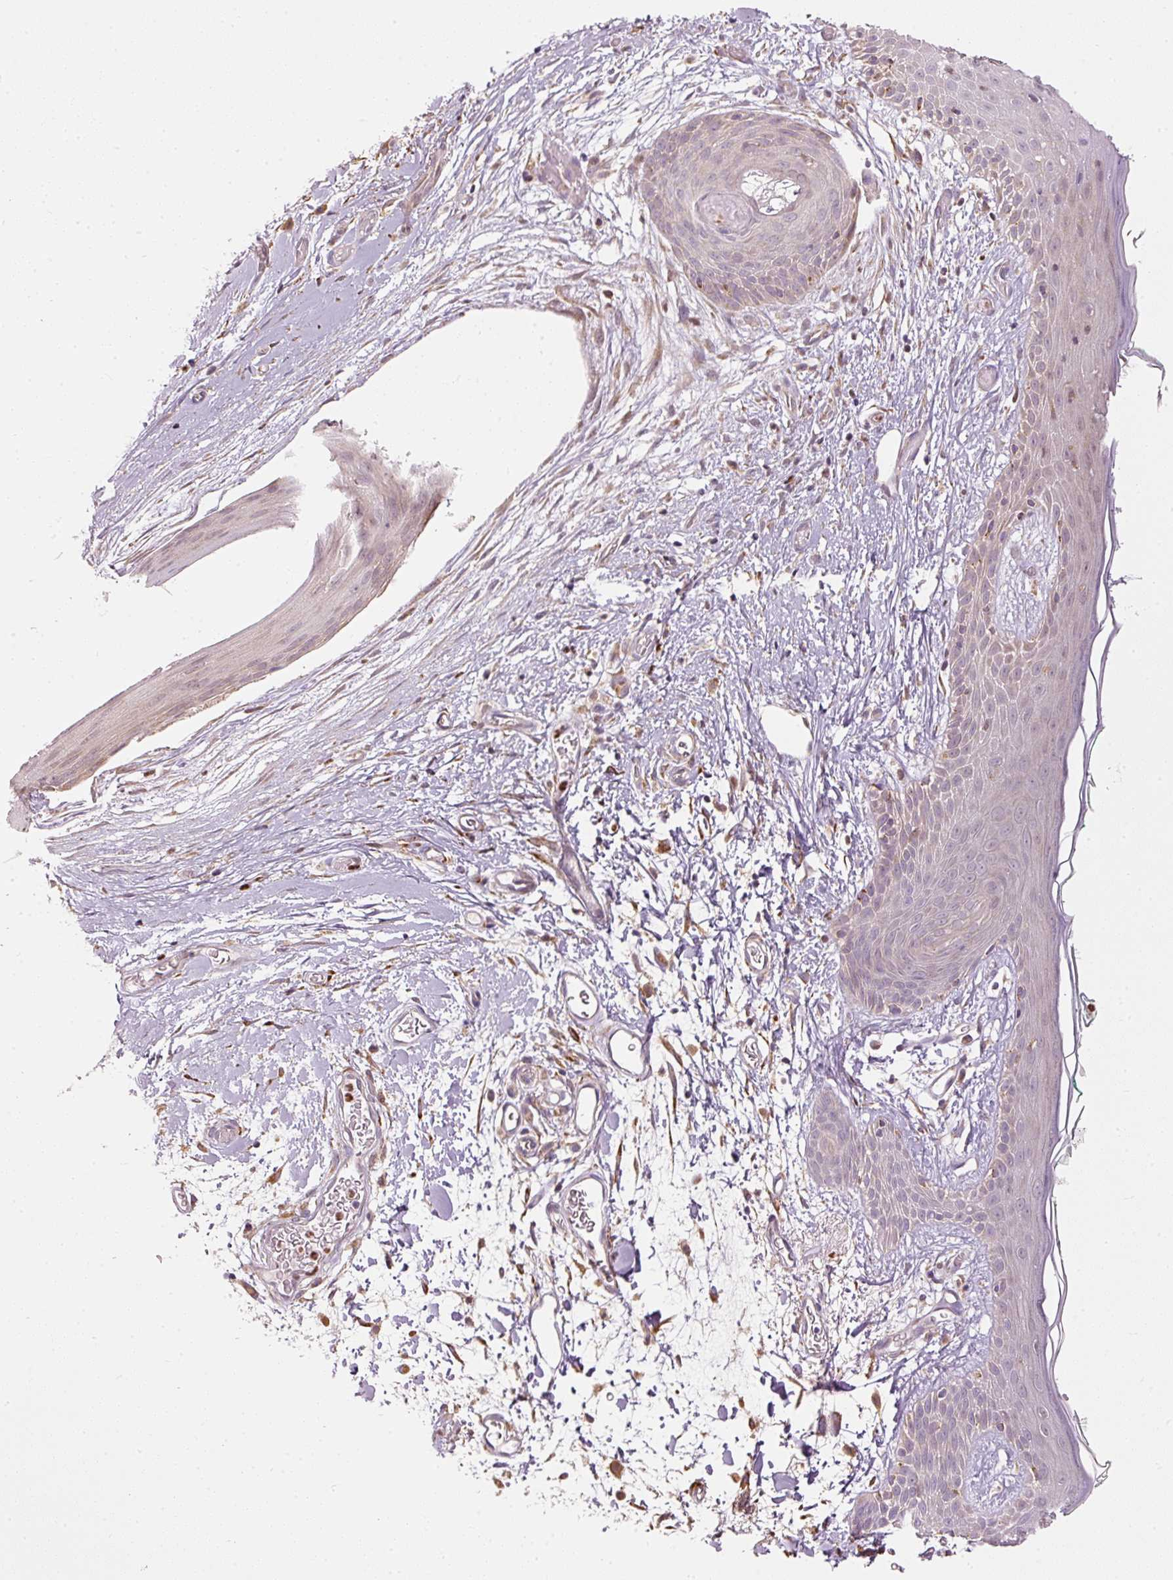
{"staining": {"intensity": "weak", "quantity": ">75%", "location": "cytoplasmic/membranous"}, "tissue": "skin", "cell_type": "Fibroblasts", "image_type": "normal", "snomed": [{"axis": "morphology", "description": "Normal tissue, NOS"}, {"axis": "topography", "description": "Skin"}], "caption": "Protein analysis of normal skin exhibits weak cytoplasmic/membranous positivity in about >75% of fibroblasts.", "gene": "MTHFD1L", "patient": {"sex": "male", "age": 79}}